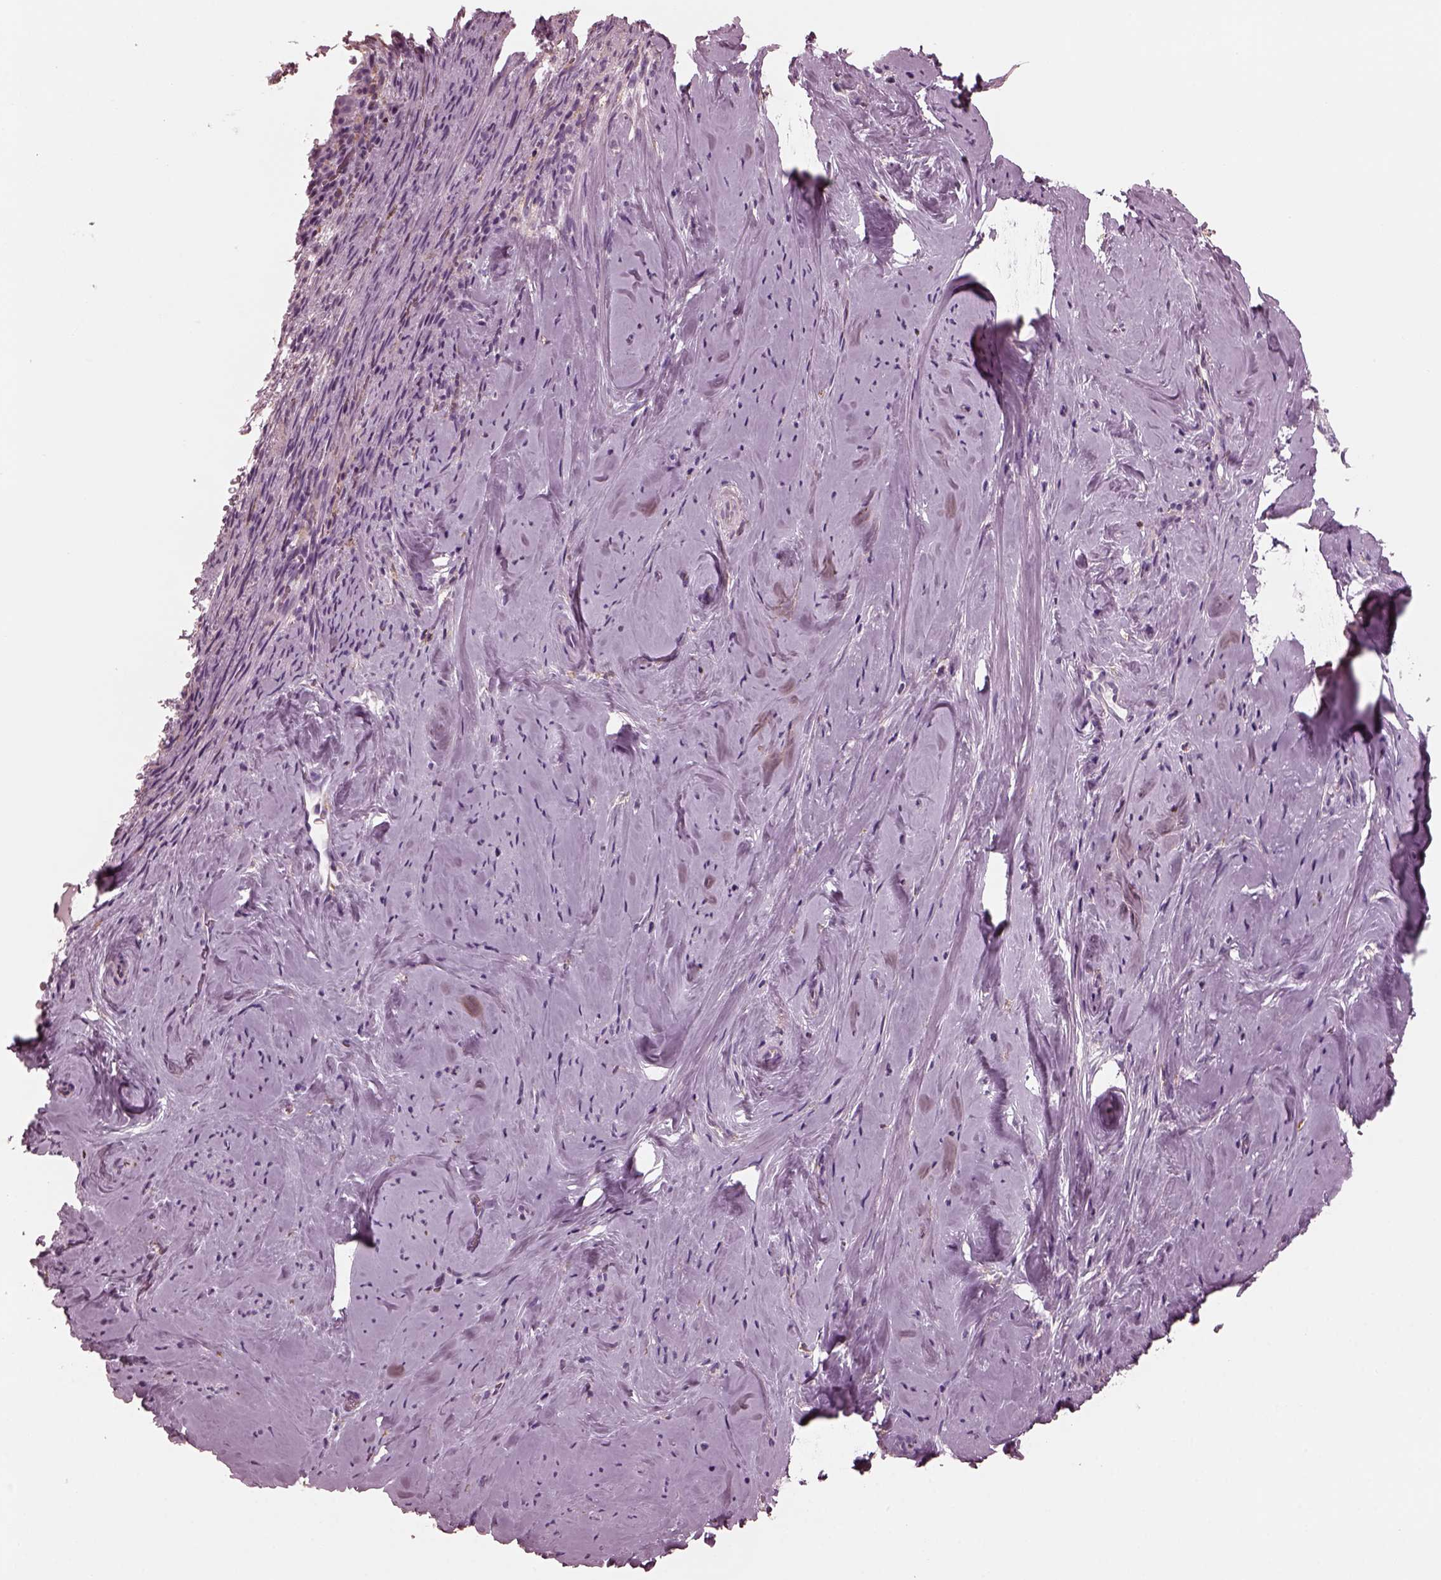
{"staining": {"intensity": "negative", "quantity": "none", "location": "none"}, "tissue": "cervical cancer", "cell_type": "Tumor cells", "image_type": "cancer", "snomed": [{"axis": "morphology", "description": "Squamous cell carcinoma, NOS"}, {"axis": "topography", "description": "Cervix"}], "caption": "Tumor cells are negative for brown protein staining in cervical cancer.", "gene": "CGA", "patient": {"sex": "female", "age": 51}}